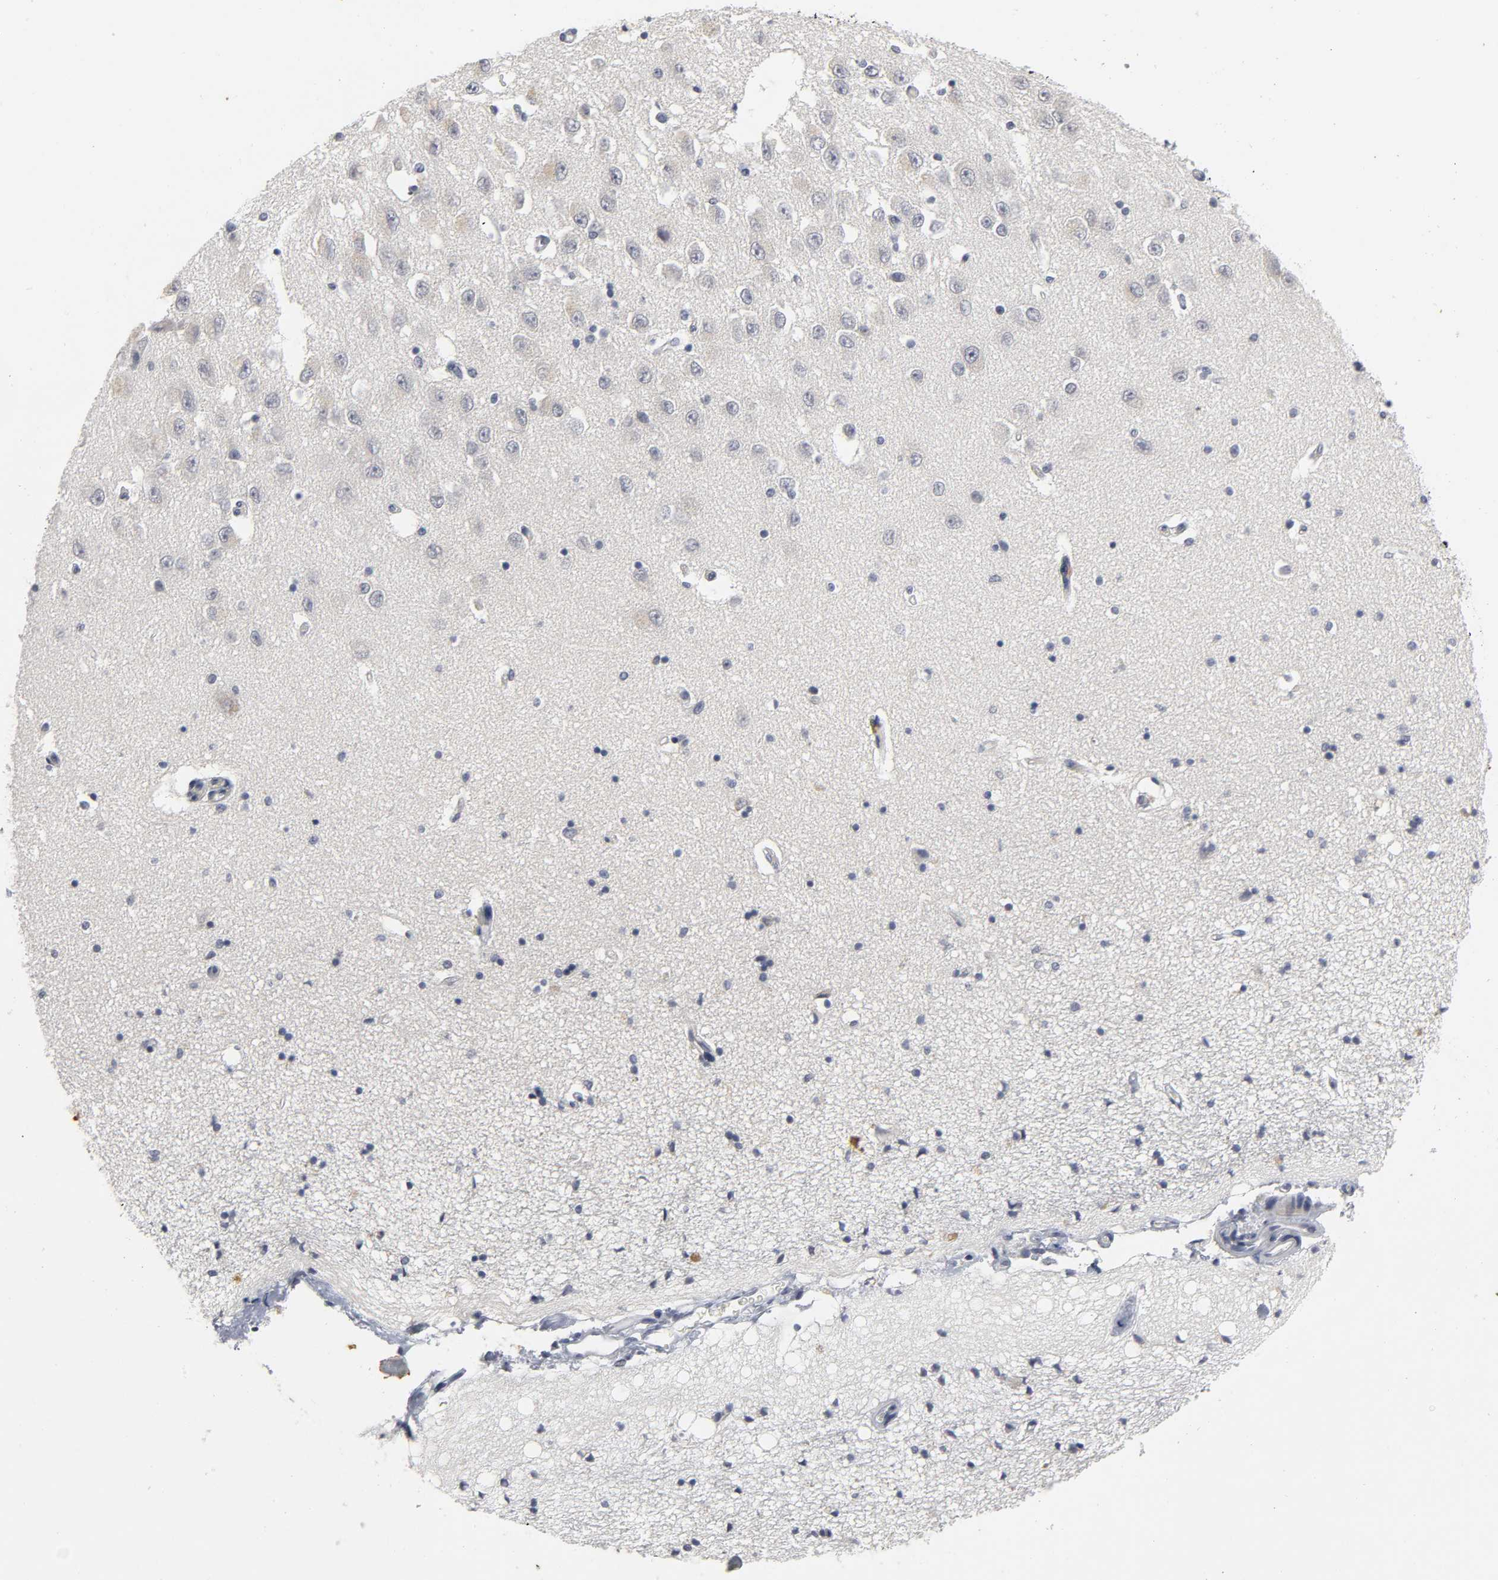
{"staining": {"intensity": "negative", "quantity": "none", "location": "none"}, "tissue": "hippocampus", "cell_type": "Glial cells", "image_type": "normal", "snomed": [{"axis": "morphology", "description": "Normal tissue, NOS"}, {"axis": "topography", "description": "Hippocampus"}], "caption": "The micrograph reveals no staining of glial cells in unremarkable hippocampus.", "gene": "TCAP", "patient": {"sex": "female", "age": 54}}